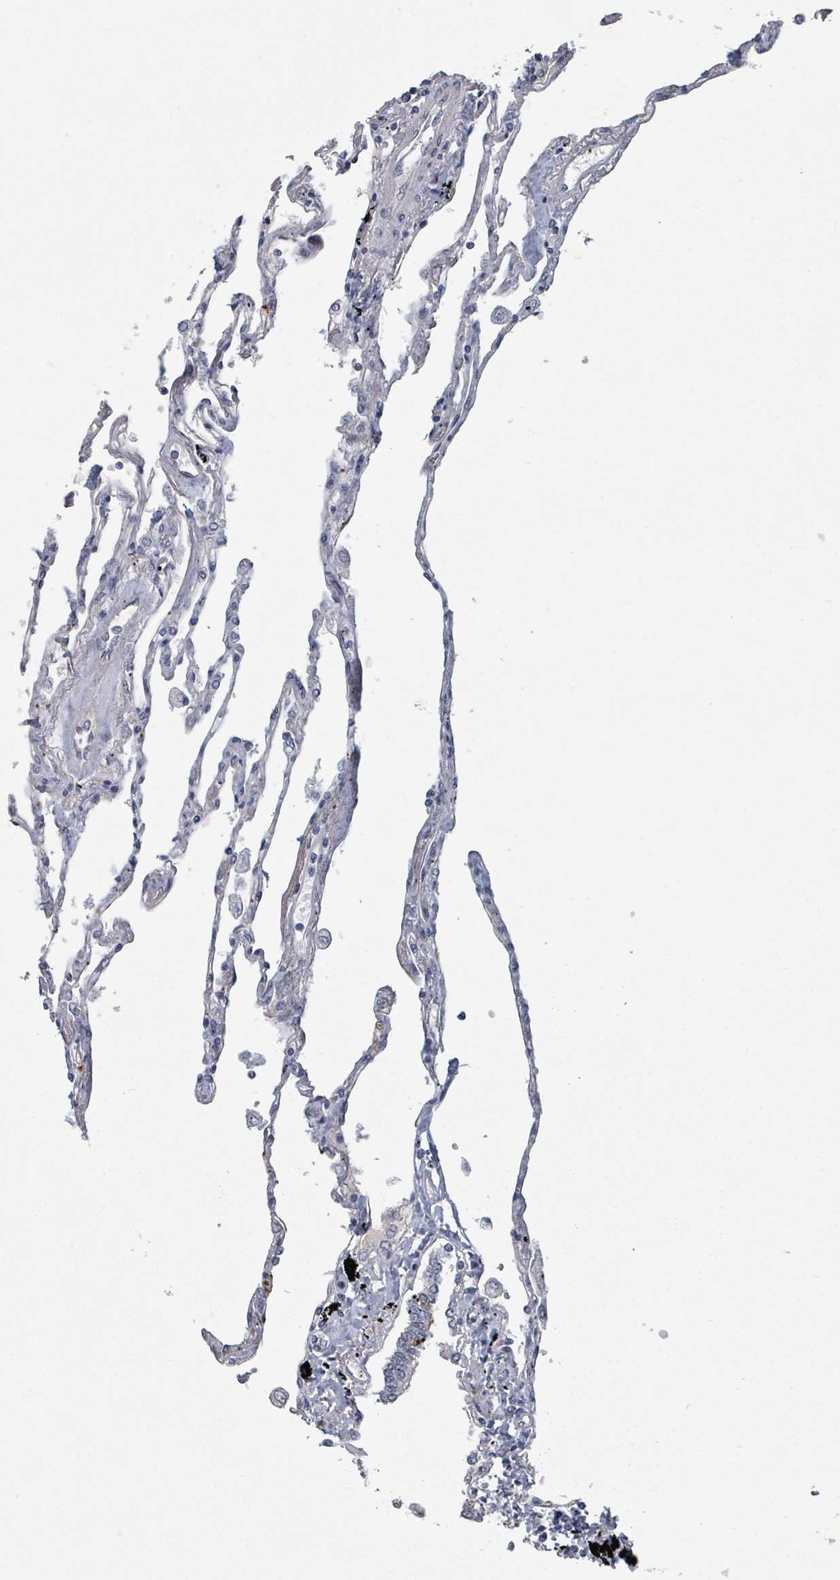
{"staining": {"intensity": "negative", "quantity": "none", "location": "none"}, "tissue": "lung", "cell_type": "Alveolar cells", "image_type": "normal", "snomed": [{"axis": "morphology", "description": "Normal tissue, NOS"}, {"axis": "topography", "description": "Lung"}], "caption": "A high-resolution micrograph shows immunohistochemistry staining of normal lung, which reveals no significant staining in alveolar cells.", "gene": "PLAUR", "patient": {"sex": "female", "age": 67}}